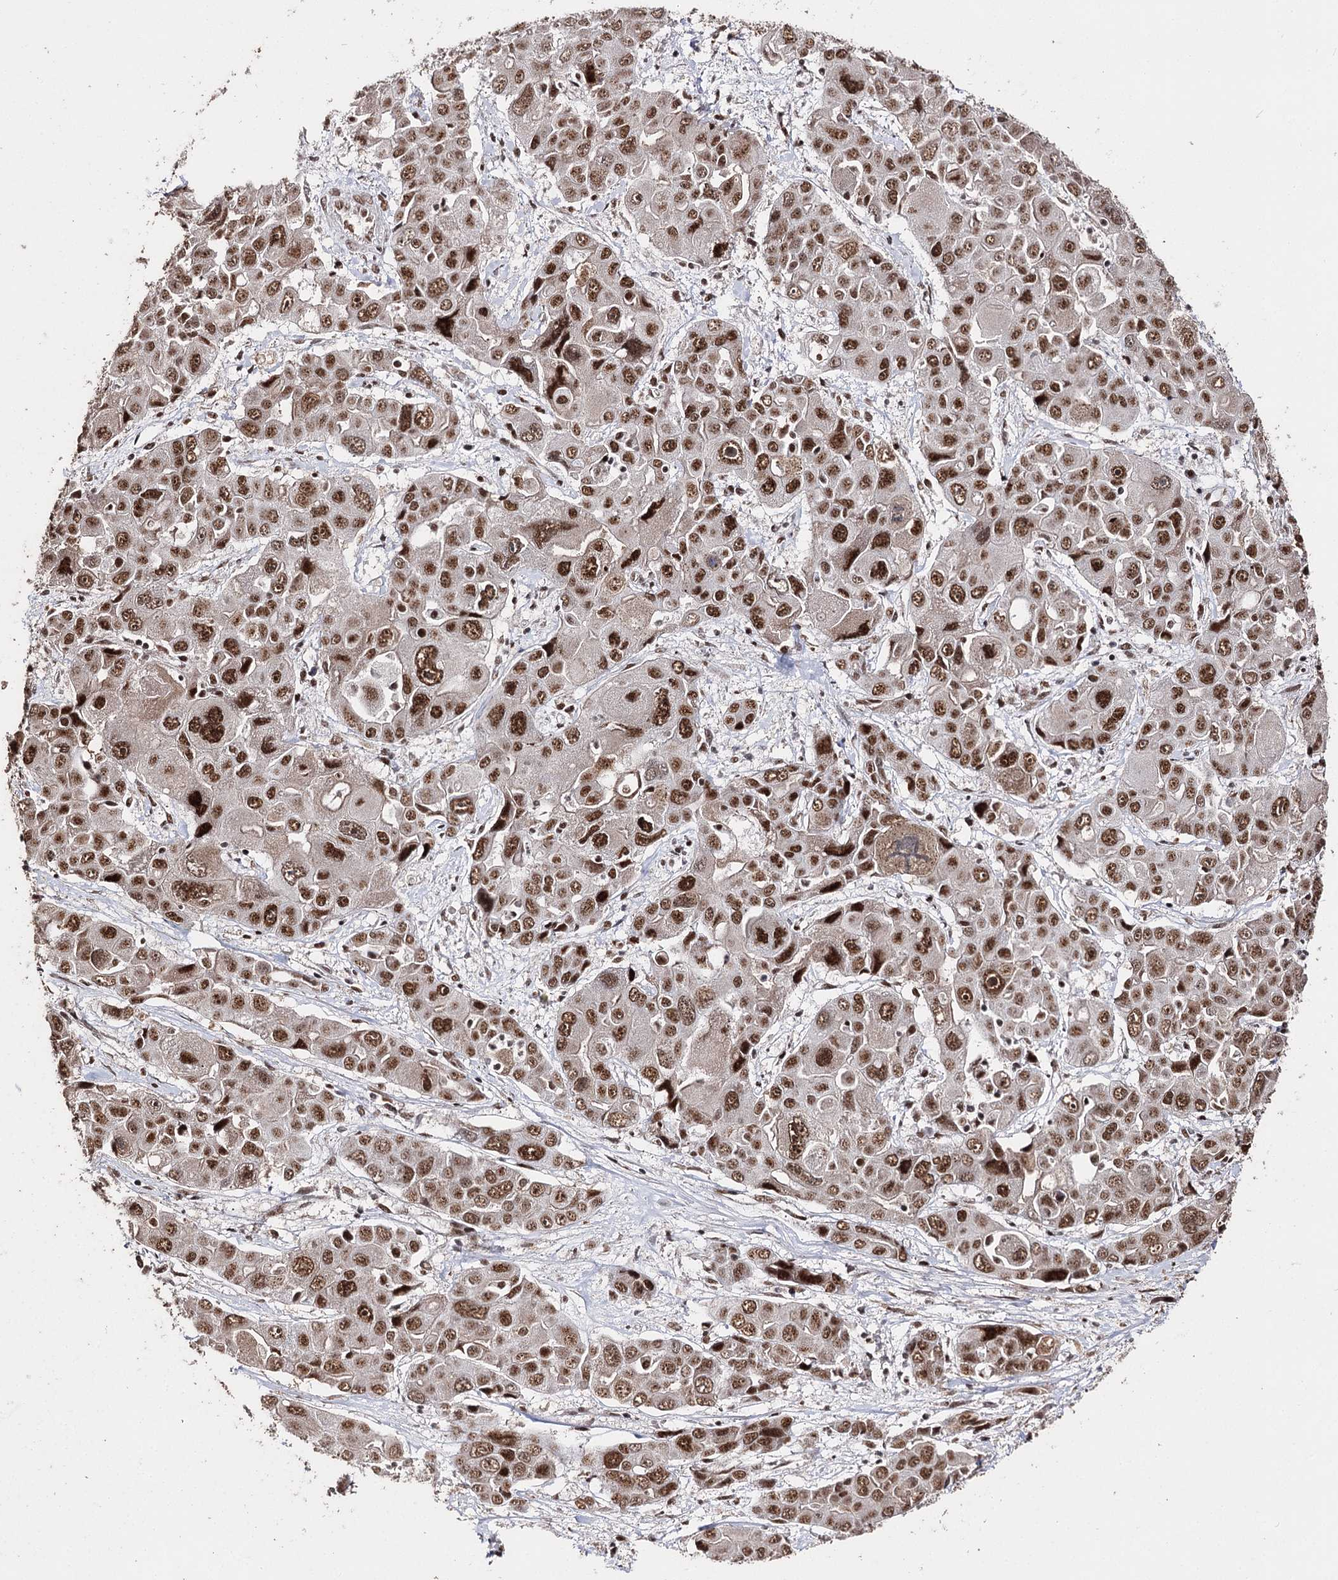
{"staining": {"intensity": "strong", "quantity": ">75%", "location": "nuclear"}, "tissue": "liver cancer", "cell_type": "Tumor cells", "image_type": "cancer", "snomed": [{"axis": "morphology", "description": "Cholangiocarcinoma"}, {"axis": "topography", "description": "Liver"}], "caption": "Tumor cells show high levels of strong nuclear staining in approximately >75% of cells in cholangiocarcinoma (liver).", "gene": "U2SURP", "patient": {"sex": "male", "age": 67}}